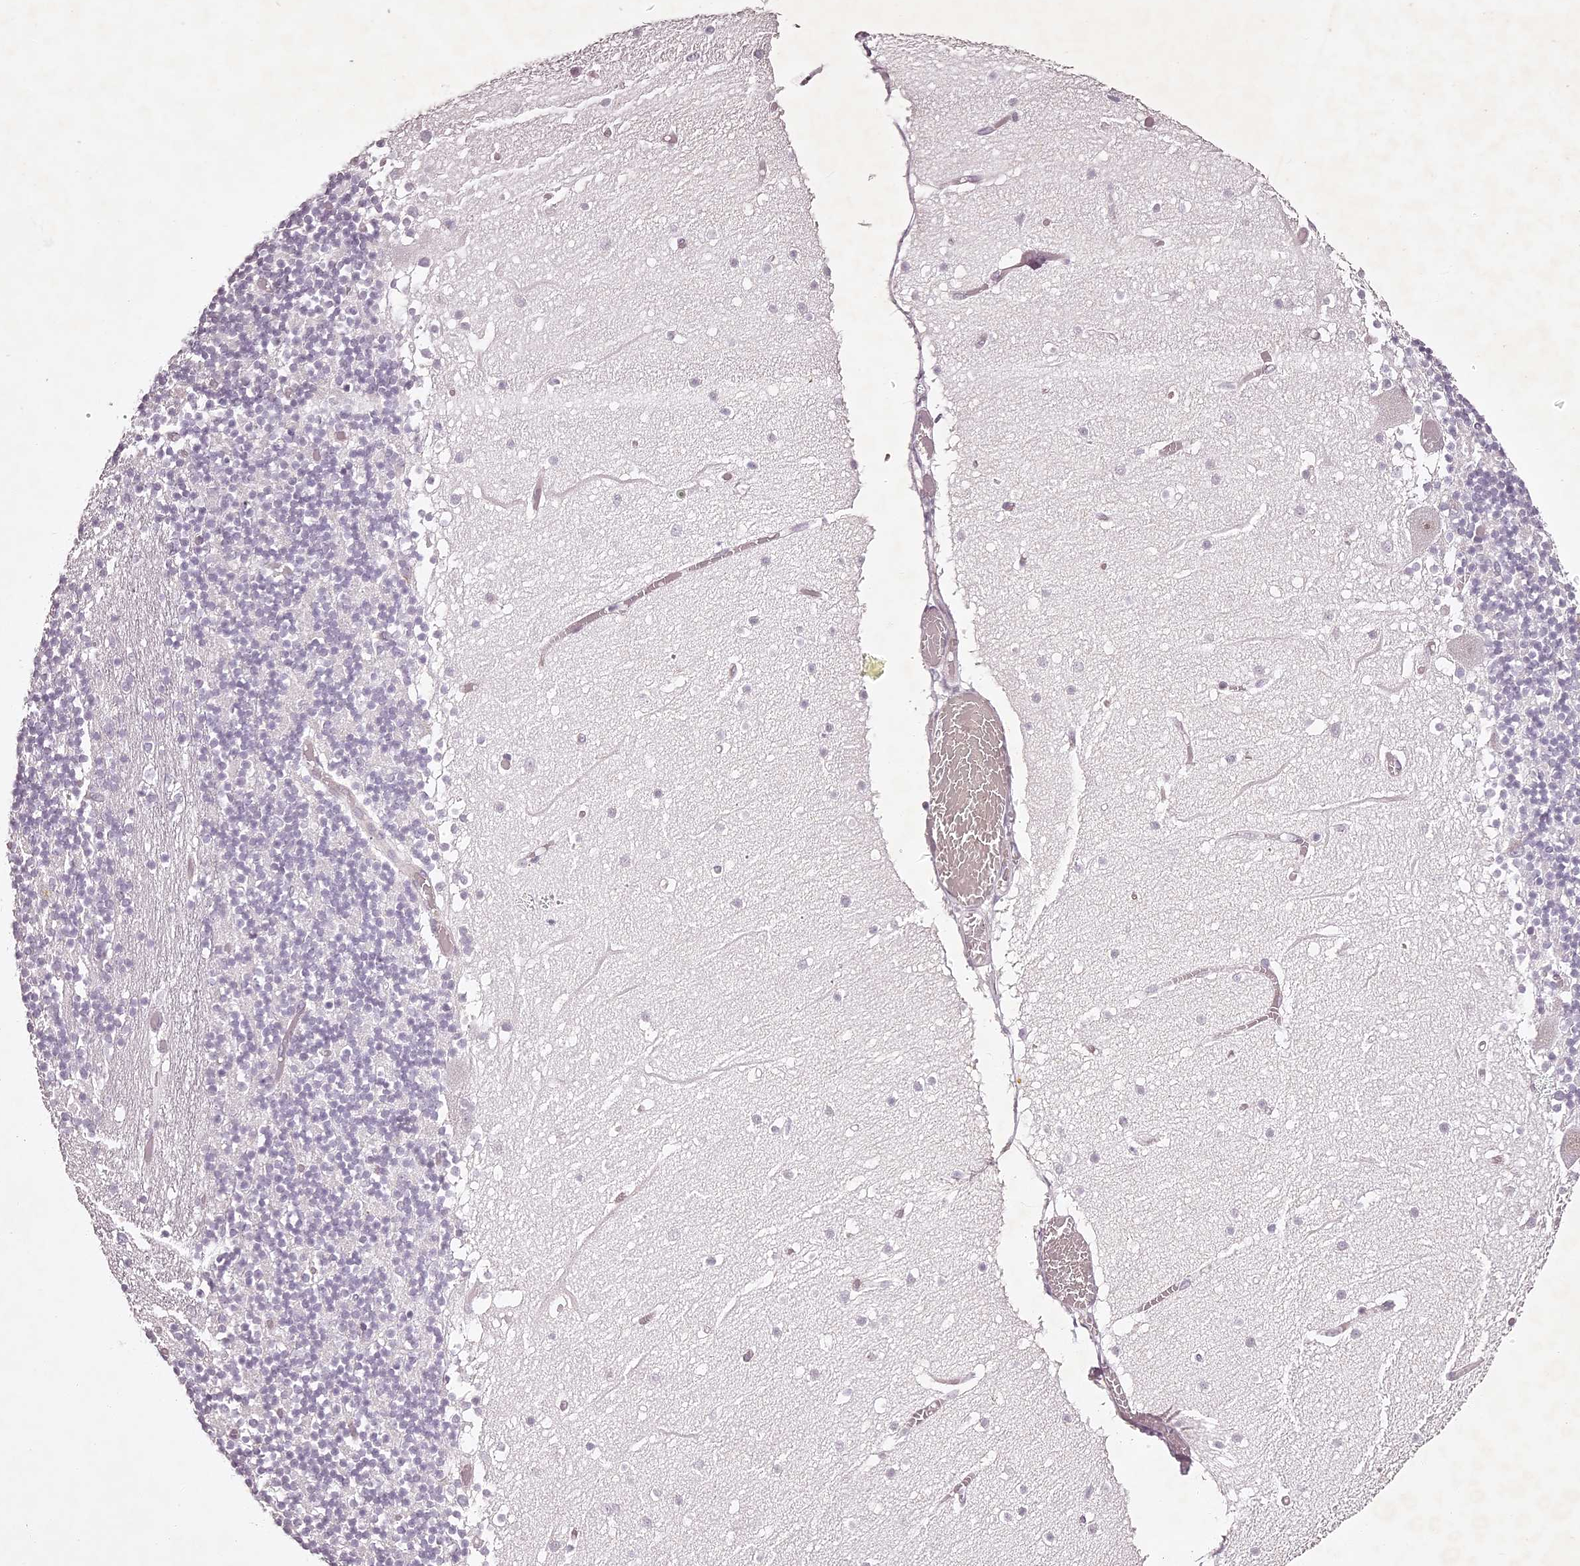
{"staining": {"intensity": "negative", "quantity": "none", "location": "none"}, "tissue": "cerebellum", "cell_type": "Cells in granular layer", "image_type": "normal", "snomed": [{"axis": "morphology", "description": "Normal tissue, NOS"}, {"axis": "topography", "description": "Cerebellum"}], "caption": "Histopathology image shows no significant protein expression in cells in granular layer of unremarkable cerebellum.", "gene": "ELAPOR1", "patient": {"sex": "female", "age": 28}}